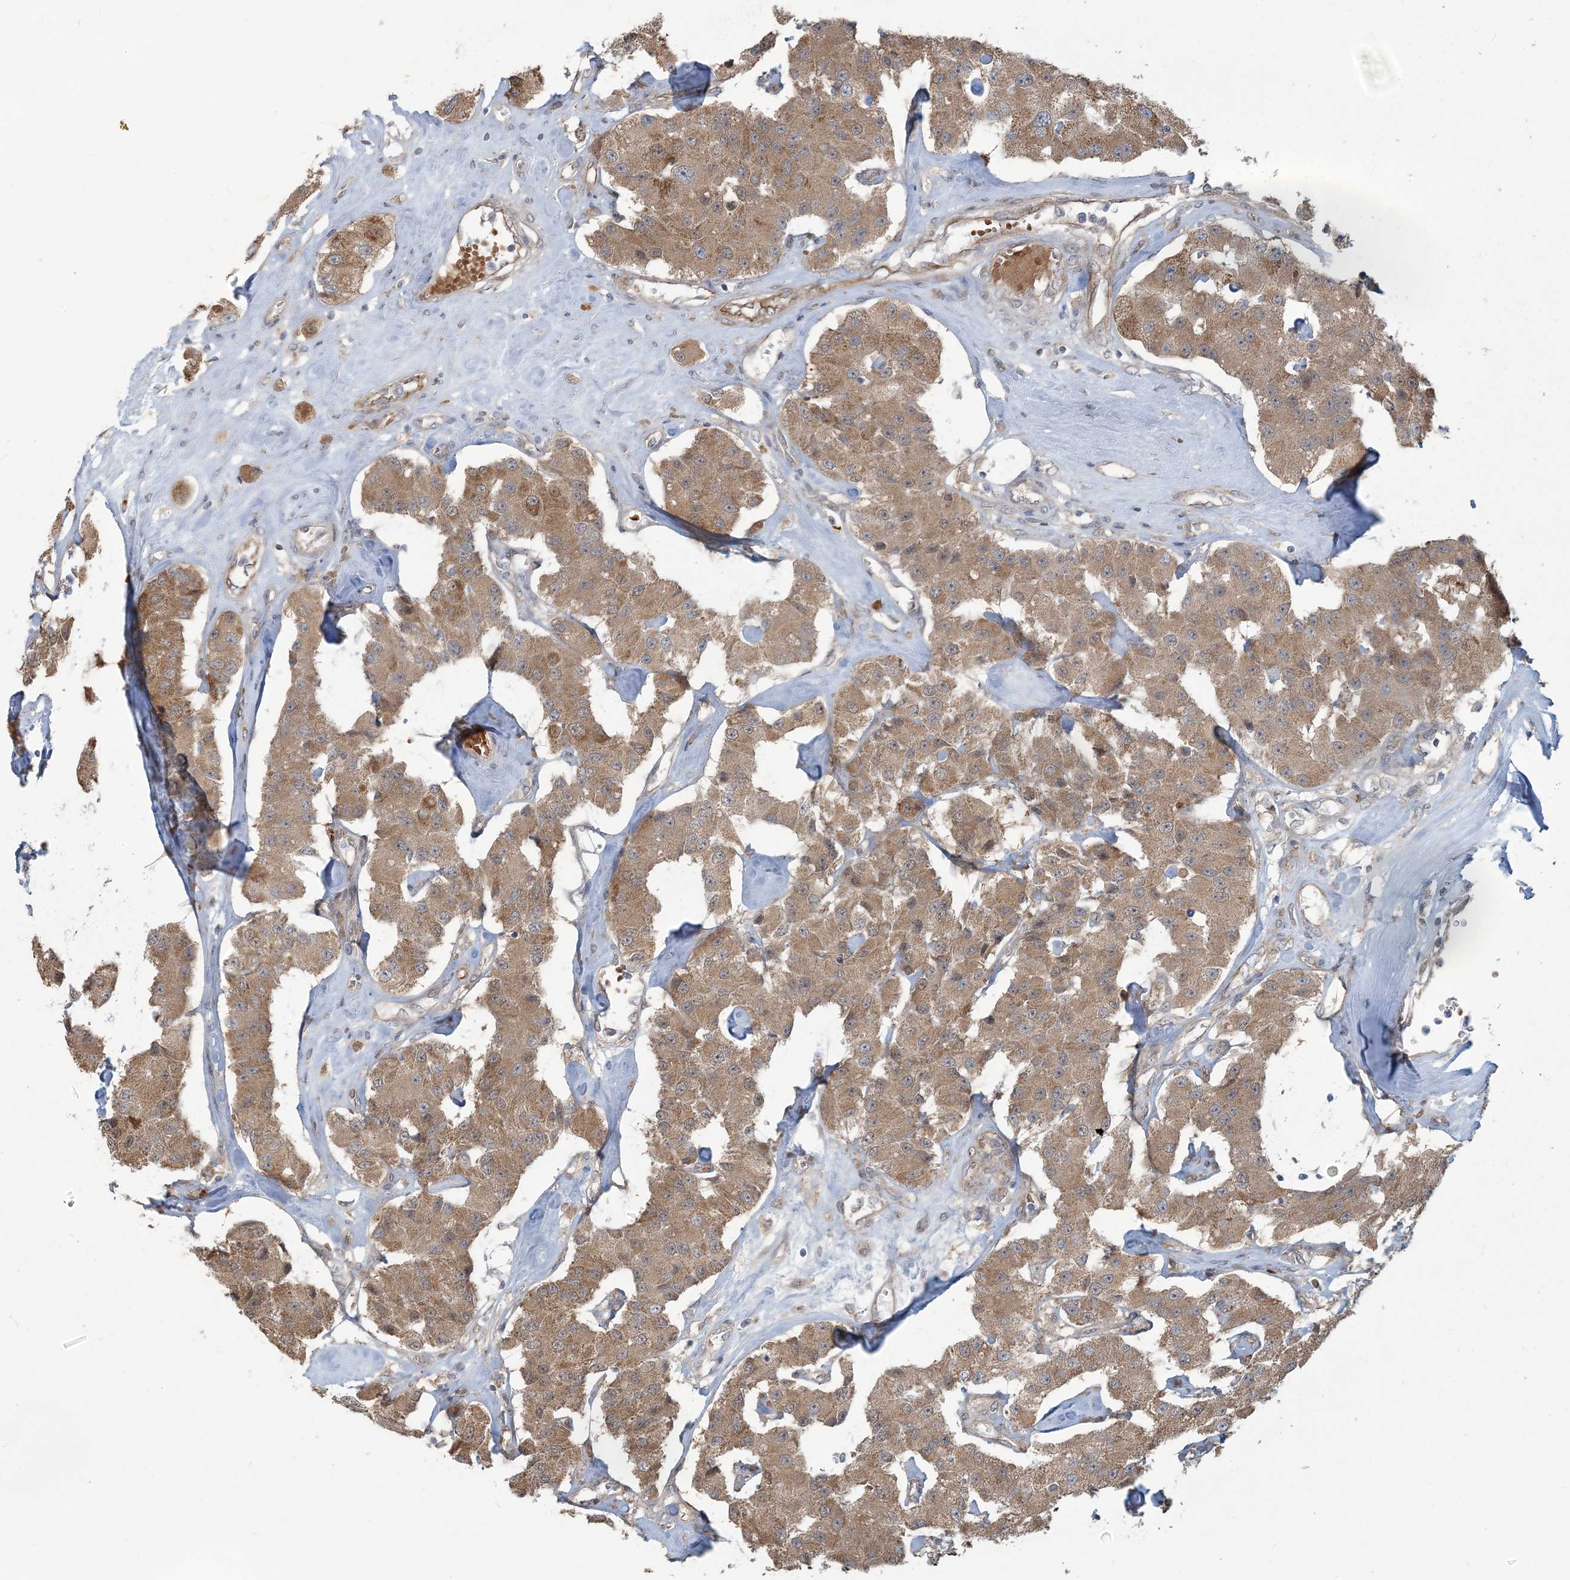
{"staining": {"intensity": "moderate", "quantity": ">75%", "location": "cytoplasmic/membranous"}, "tissue": "carcinoid", "cell_type": "Tumor cells", "image_type": "cancer", "snomed": [{"axis": "morphology", "description": "Carcinoid, malignant, NOS"}, {"axis": "topography", "description": "Pancreas"}], "caption": "Protein staining exhibits moderate cytoplasmic/membranous staining in approximately >75% of tumor cells in carcinoid.", "gene": "ERI2", "patient": {"sex": "male", "age": 41}}